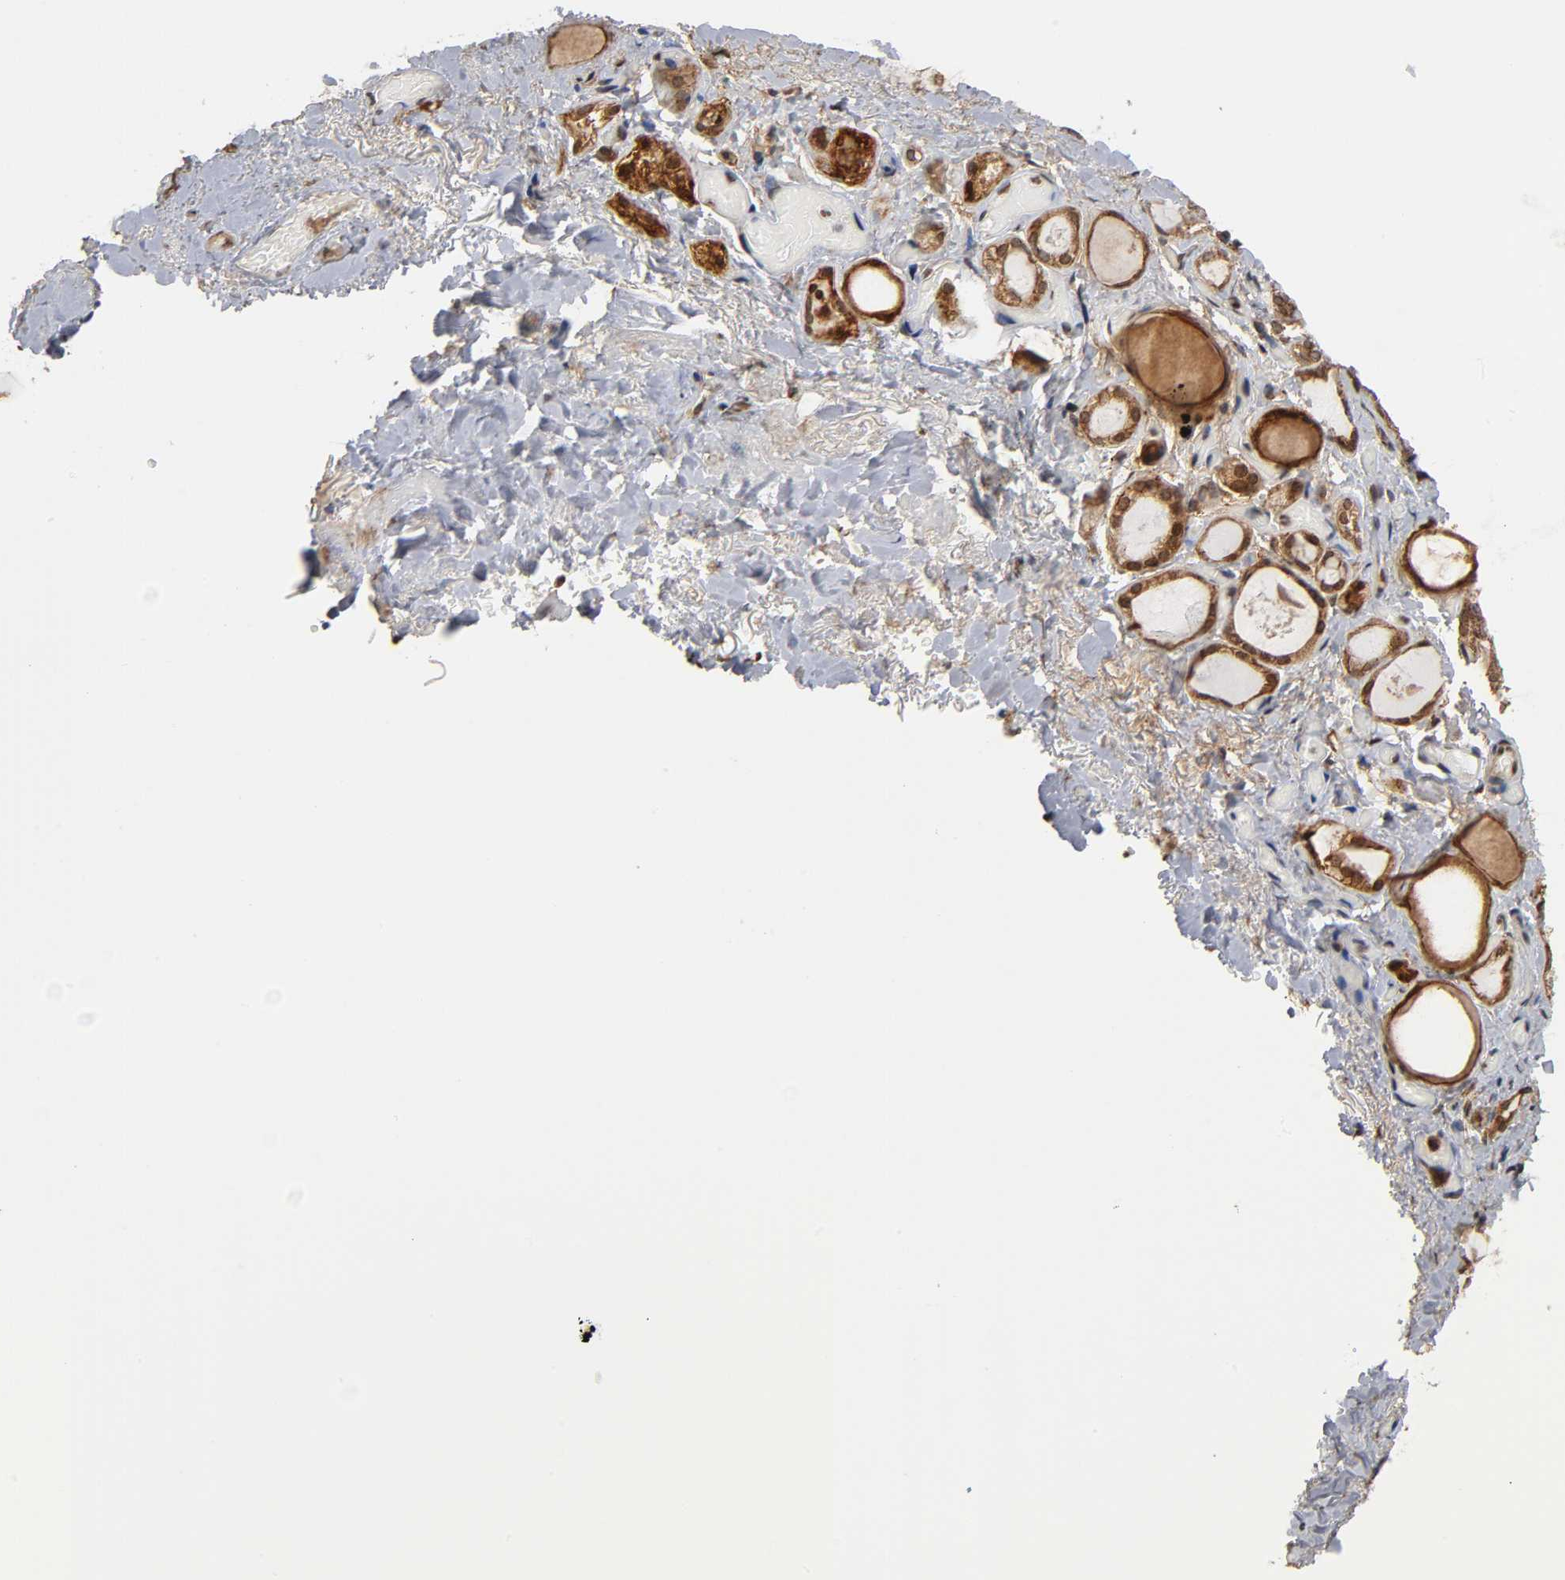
{"staining": {"intensity": "moderate", "quantity": ">75%", "location": "cytoplasmic/membranous,nuclear"}, "tissue": "thyroid gland", "cell_type": "Glandular cells", "image_type": "normal", "snomed": [{"axis": "morphology", "description": "Normal tissue, NOS"}, {"axis": "topography", "description": "Thyroid gland"}], "caption": "Immunohistochemistry staining of benign thyroid gland, which reveals medium levels of moderate cytoplasmic/membranous,nuclear positivity in approximately >75% of glandular cells indicating moderate cytoplasmic/membranous,nuclear protein staining. The staining was performed using DAB (3,3'-diaminobenzidine) (brown) for protein detection and nuclei were counterstained in hematoxylin (blue).", "gene": "ITGAV", "patient": {"sex": "female", "age": 75}}